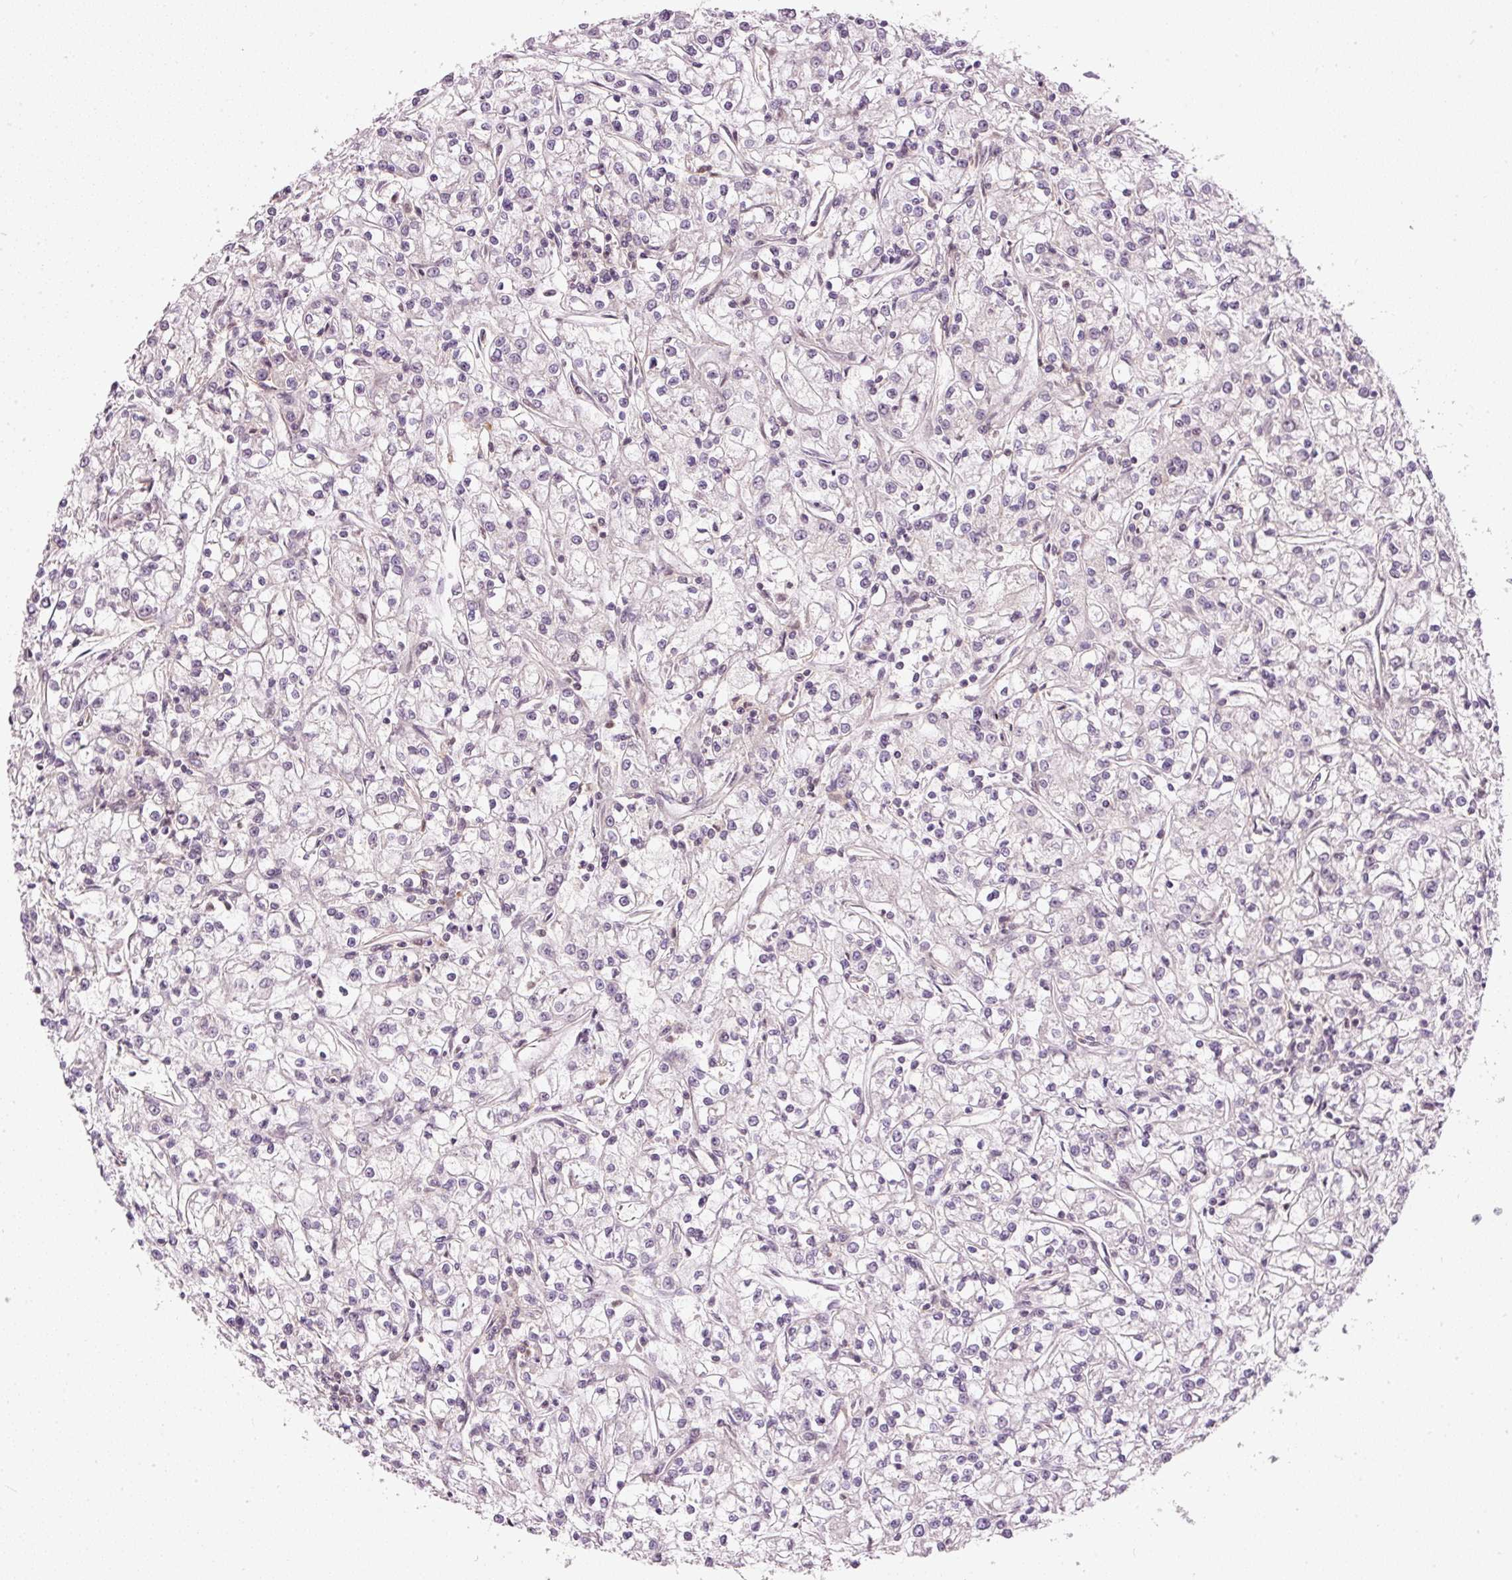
{"staining": {"intensity": "negative", "quantity": "none", "location": "none"}, "tissue": "renal cancer", "cell_type": "Tumor cells", "image_type": "cancer", "snomed": [{"axis": "morphology", "description": "Adenocarcinoma, NOS"}, {"axis": "topography", "description": "Kidney"}], "caption": "The photomicrograph displays no significant expression in tumor cells of renal adenocarcinoma.", "gene": "THOC6", "patient": {"sex": "female", "age": 59}}